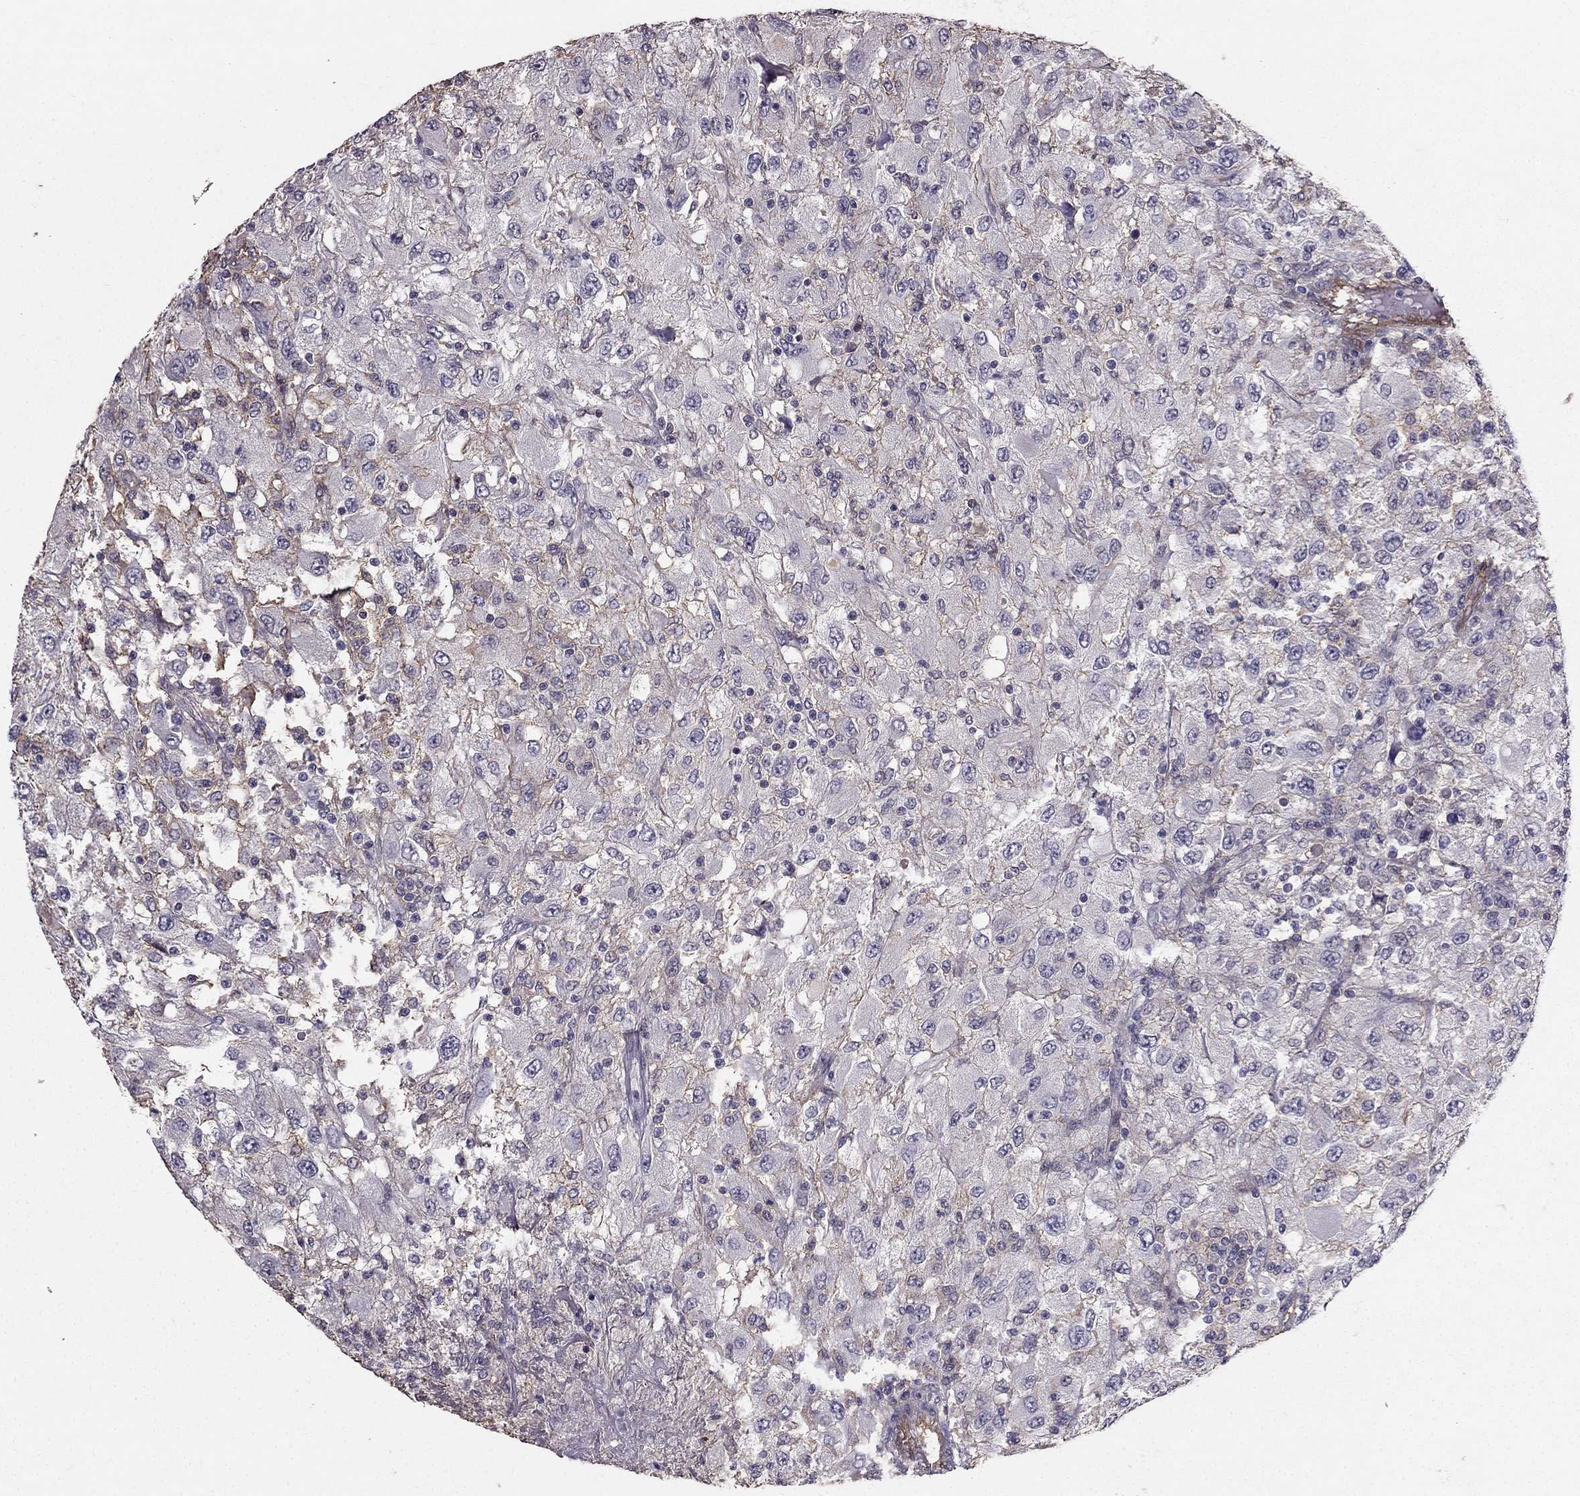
{"staining": {"intensity": "negative", "quantity": "none", "location": "none"}, "tissue": "renal cancer", "cell_type": "Tumor cells", "image_type": "cancer", "snomed": [{"axis": "morphology", "description": "Adenocarcinoma, NOS"}, {"axis": "topography", "description": "Kidney"}], "caption": "The histopathology image reveals no significant staining in tumor cells of renal cancer. (Immunohistochemistry (ihc), brightfield microscopy, high magnification).", "gene": "RASIP1", "patient": {"sex": "female", "age": 67}}